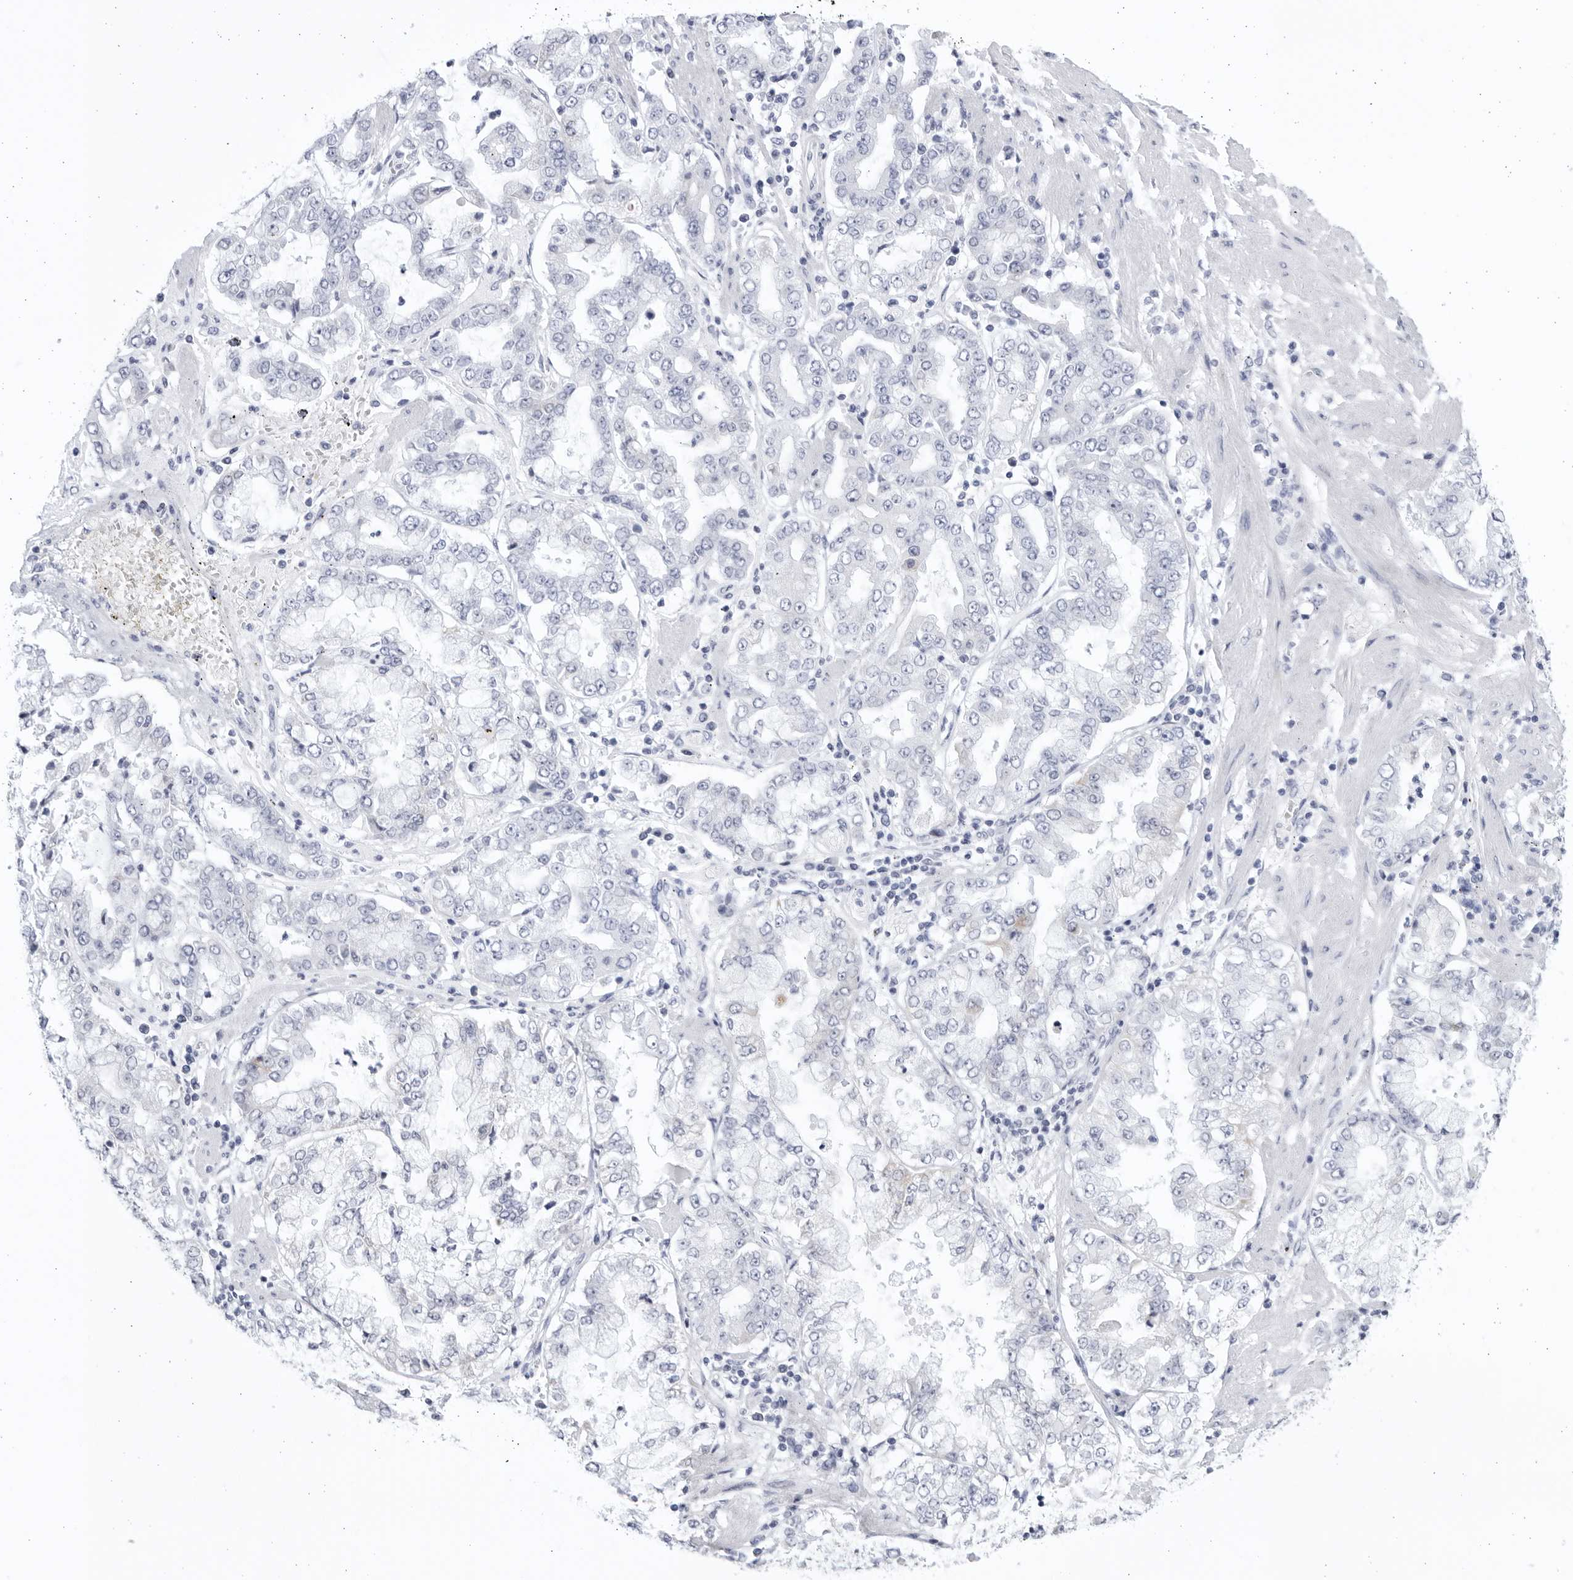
{"staining": {"intensity": "negative", "quantity": "none", "location": "none"}, "tissue": "stomach cancer", "cell_type": "Tumor cells", "image_type": "cancer", "snomed": [{"axis": "morphology", "description": "Adenocarcinoma, NOS"}, {"axis": "topography", "description": "Stomach"}], "caption": "This is a histopathology image of IHC staining of adenocarcinoma (stomach), which shows no staining in tumor cells.", "gene": "CCDC181", "patient": {"sex": "male", "age": 76}}